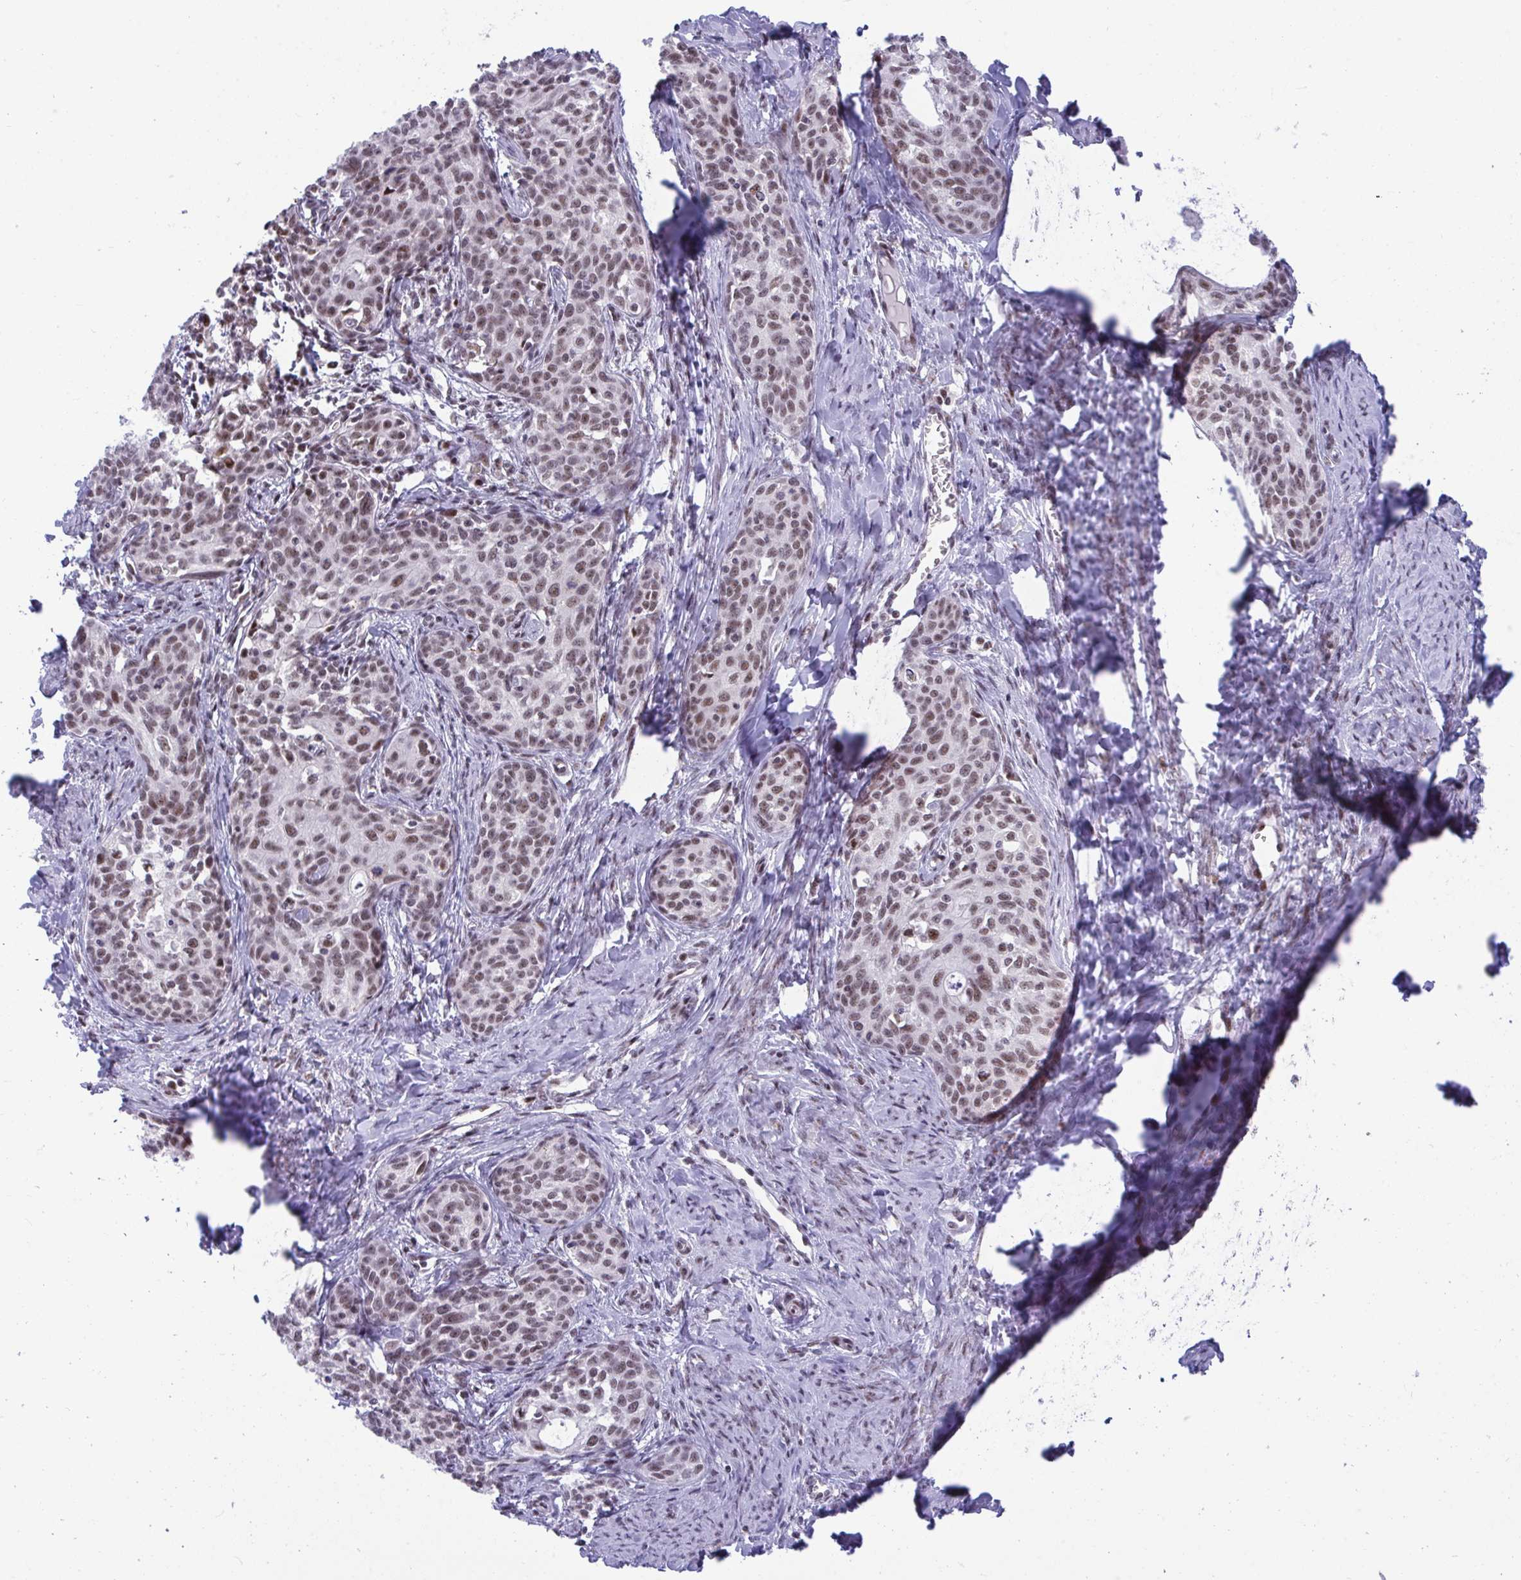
{"staining": {"intensity": "moderate", "quantity": "25%-75%", "location": "nuclear"}, "tissue": "cervical cancer", "cell_type": "Tumor cells", "image_type": "cancer", "snomed": [{"axis": "morphology", "description": "Squamous cell carcinoma, NOS"}, {"axis": "morphology", "description": "Adenocarcinoma, NOS"}, {"axis": "topography", "description": "Cervix"}], "caption": "Protein staining by IHC displays moderate nuclear positivity in approximately 25%-75% of tumor cells in cervical squamous cell carcinoma.", "gene": "WBP11", "patient": {"sex": "female", "age": 52}}